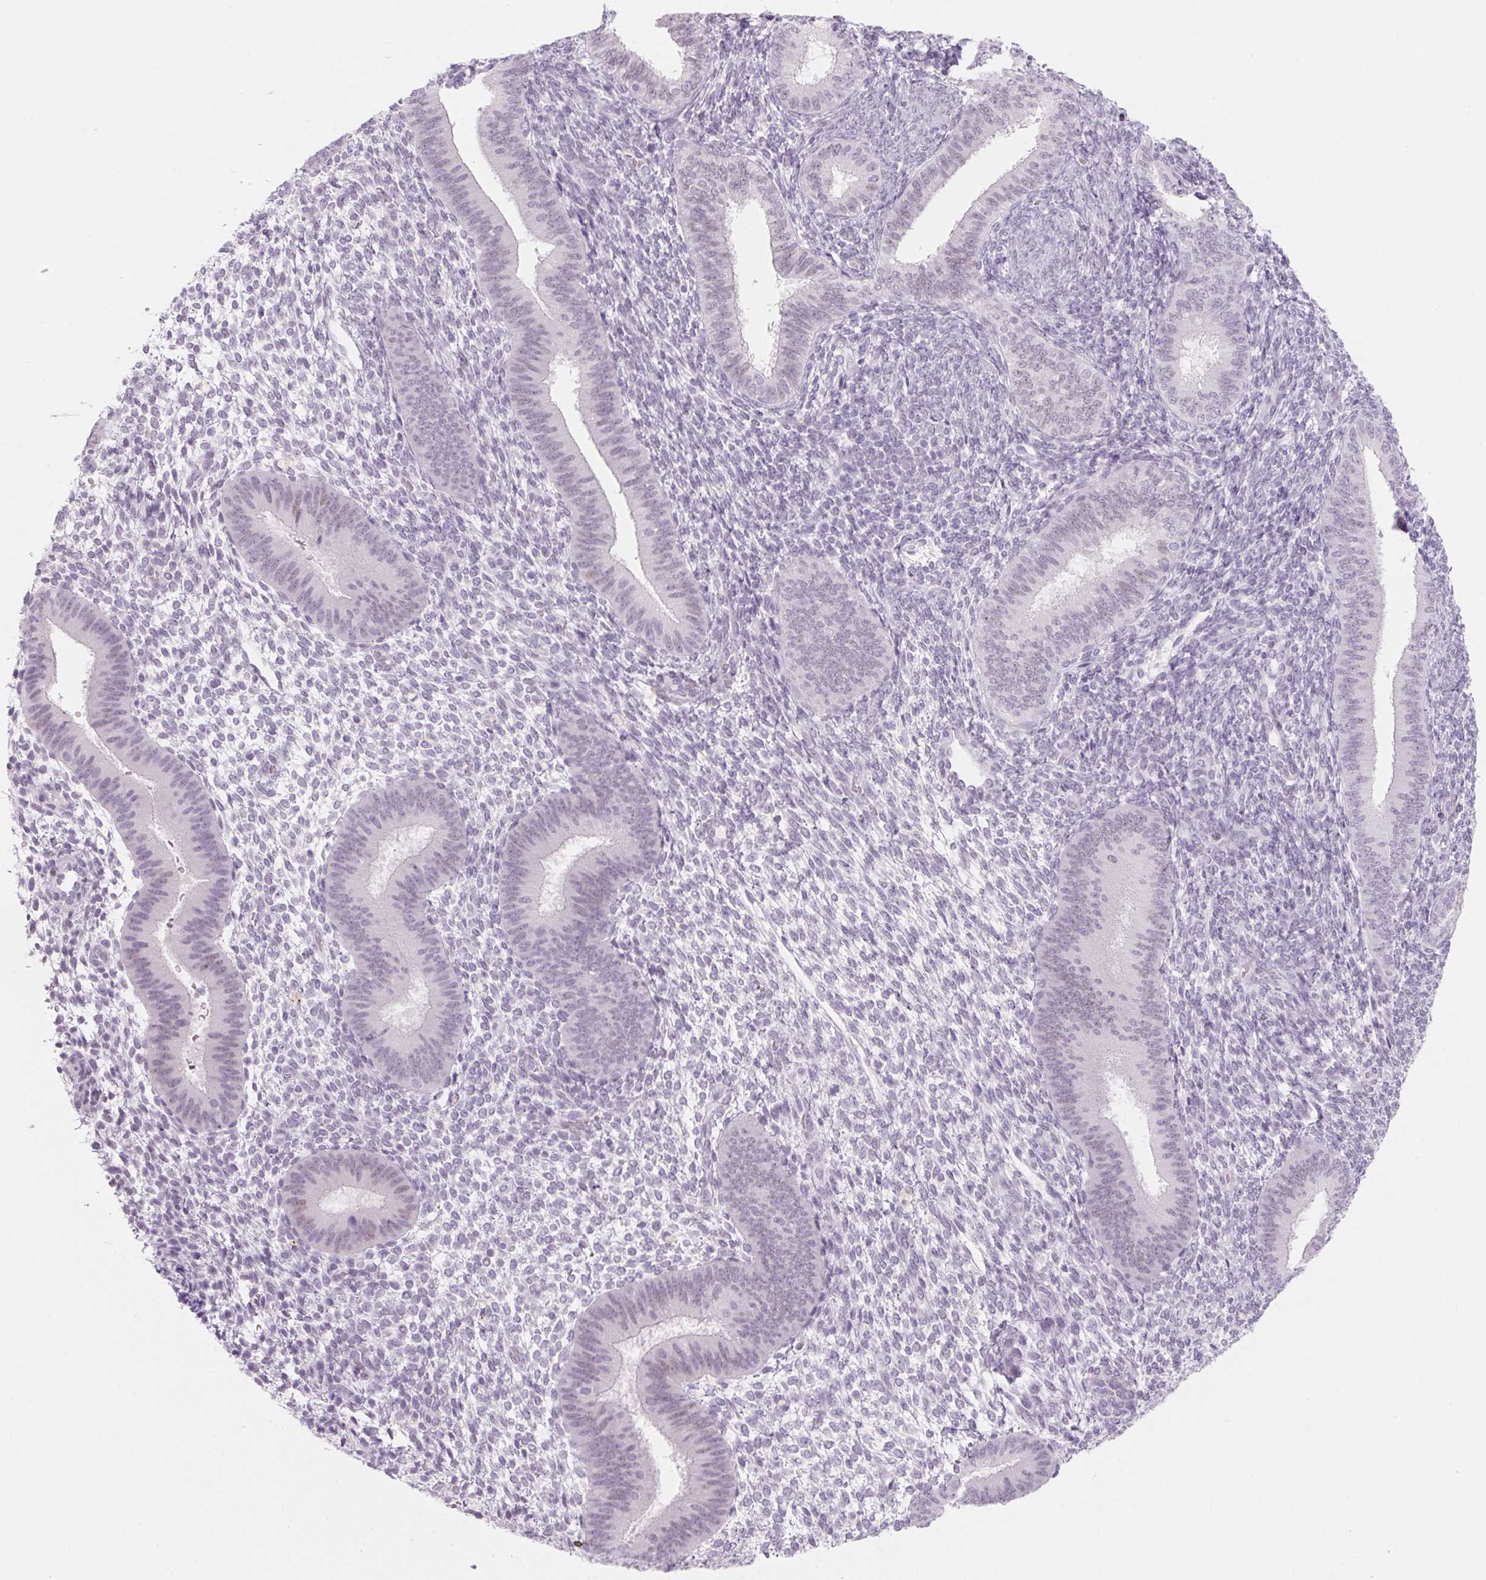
{"staining": {"intensity": "negative", "quantity": "none", "location": "none"}, "tissue": "endometrium", "cell_type": "Cells in endometrial stroma", "image_type": "normal", "snomed": [{"axis": "morphology", "description": "Normal tissue, NOS"}, {"axis": "topography", "description": "Endometrium"}], "caption": "The image reveals no significant positivity in cells in endometrial stroma of endometrium. (Brightfield microscopy of DAB IHC at high magnification).", "gene": "KCNQ2", "patient": {"sex": "female", "age": 39}}